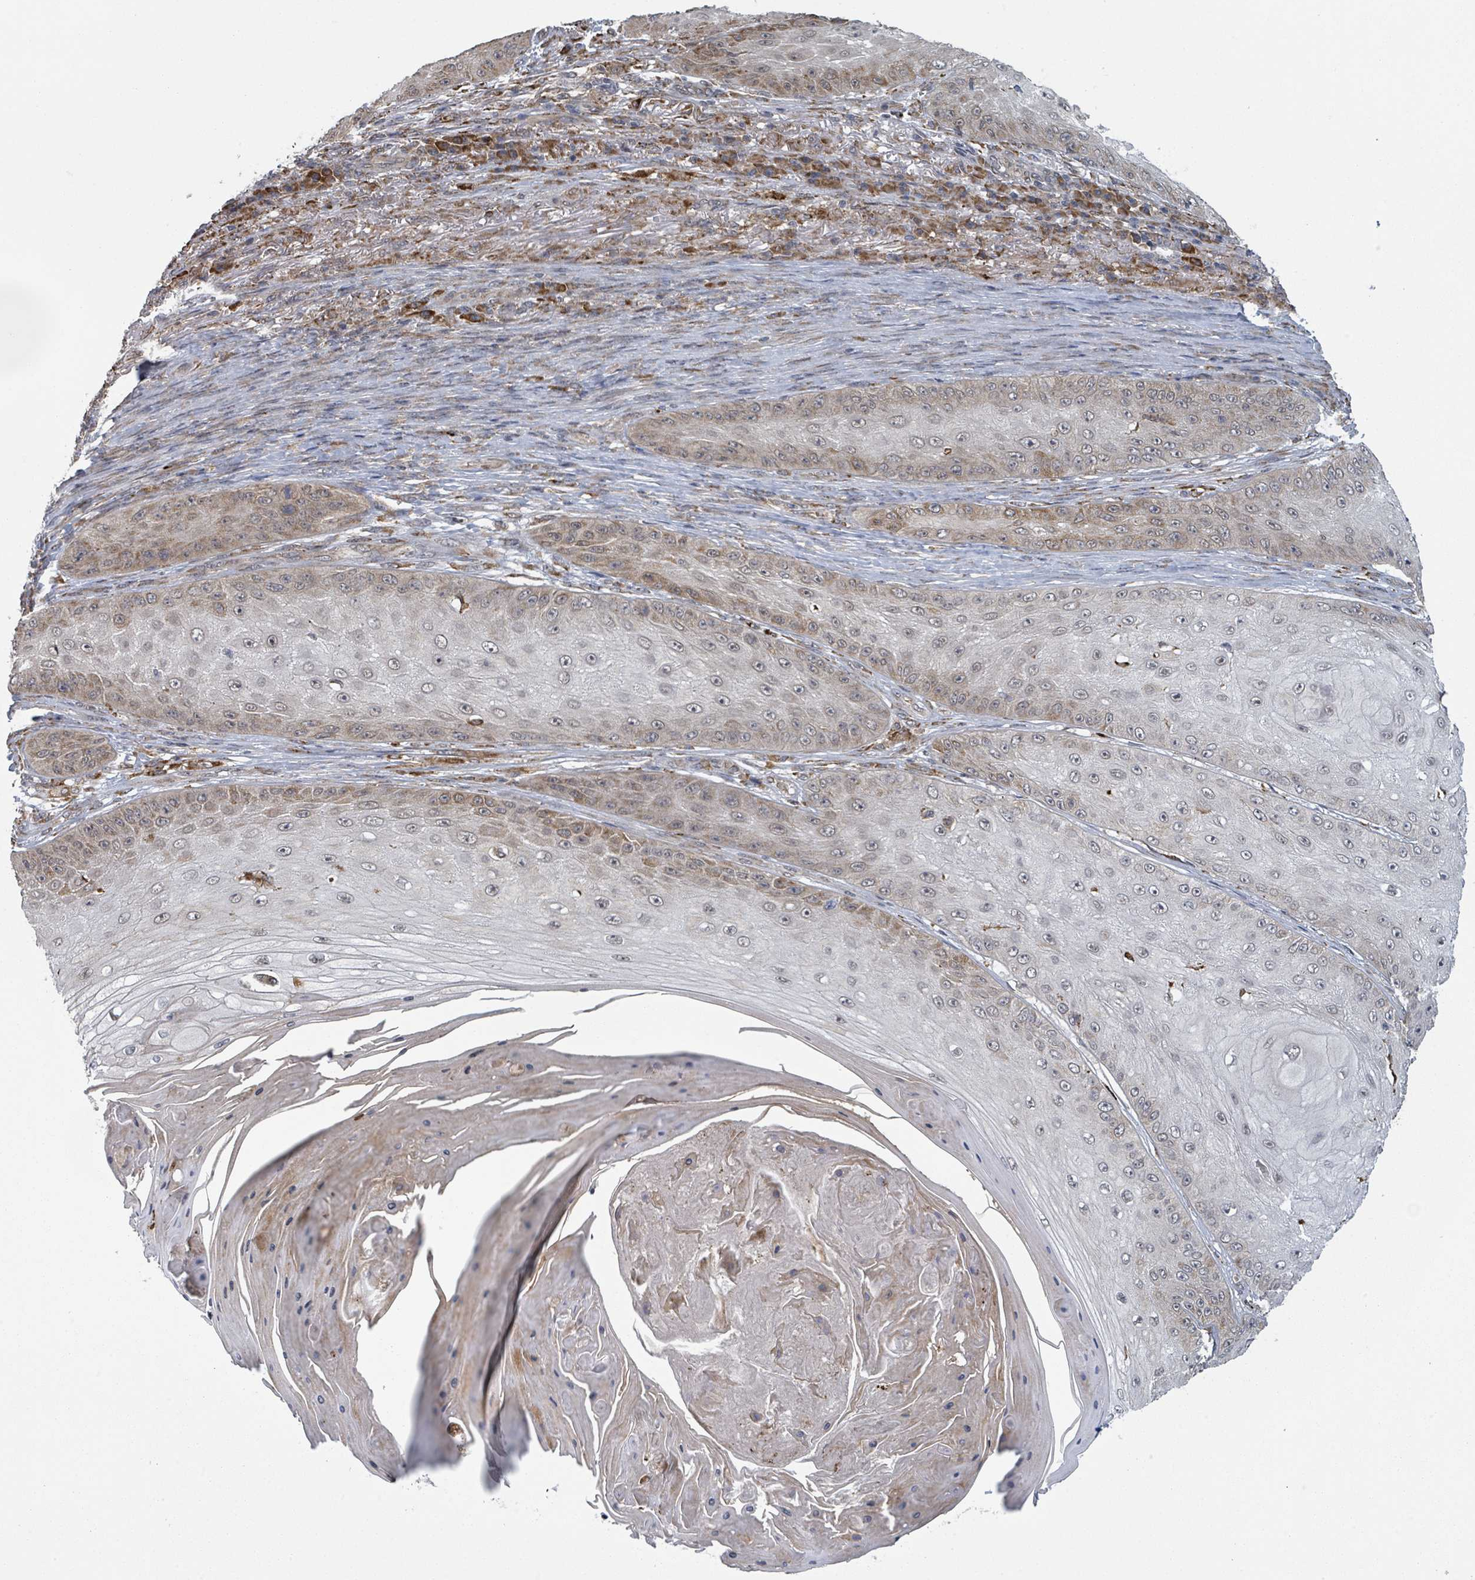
{"staining": {"intensity": "moderate", "quantity": "25%-75%", "location": "cytoplasmic/membranous"}, "tissue": "skin cancer", "cell_type": "Tumor cells", "image_type": "cancer", "snomed": [{"axis": "morphology", "description": "Squamous cell carcinoma, NOS"}, {"axis": "topography", "description": "Skin"}], "caption": "This image reveals skin cancer (squamous cell carcinoma) stained with immunohistochemistry (IHC) to label a protein in brown. The cytoplasmic/membranous of tumor cells show moderate positivity for the protein. Nuclei are counter-stained blue.", "gene": "SHROOM2", "patient": {"sex": "male", "age": 70}}